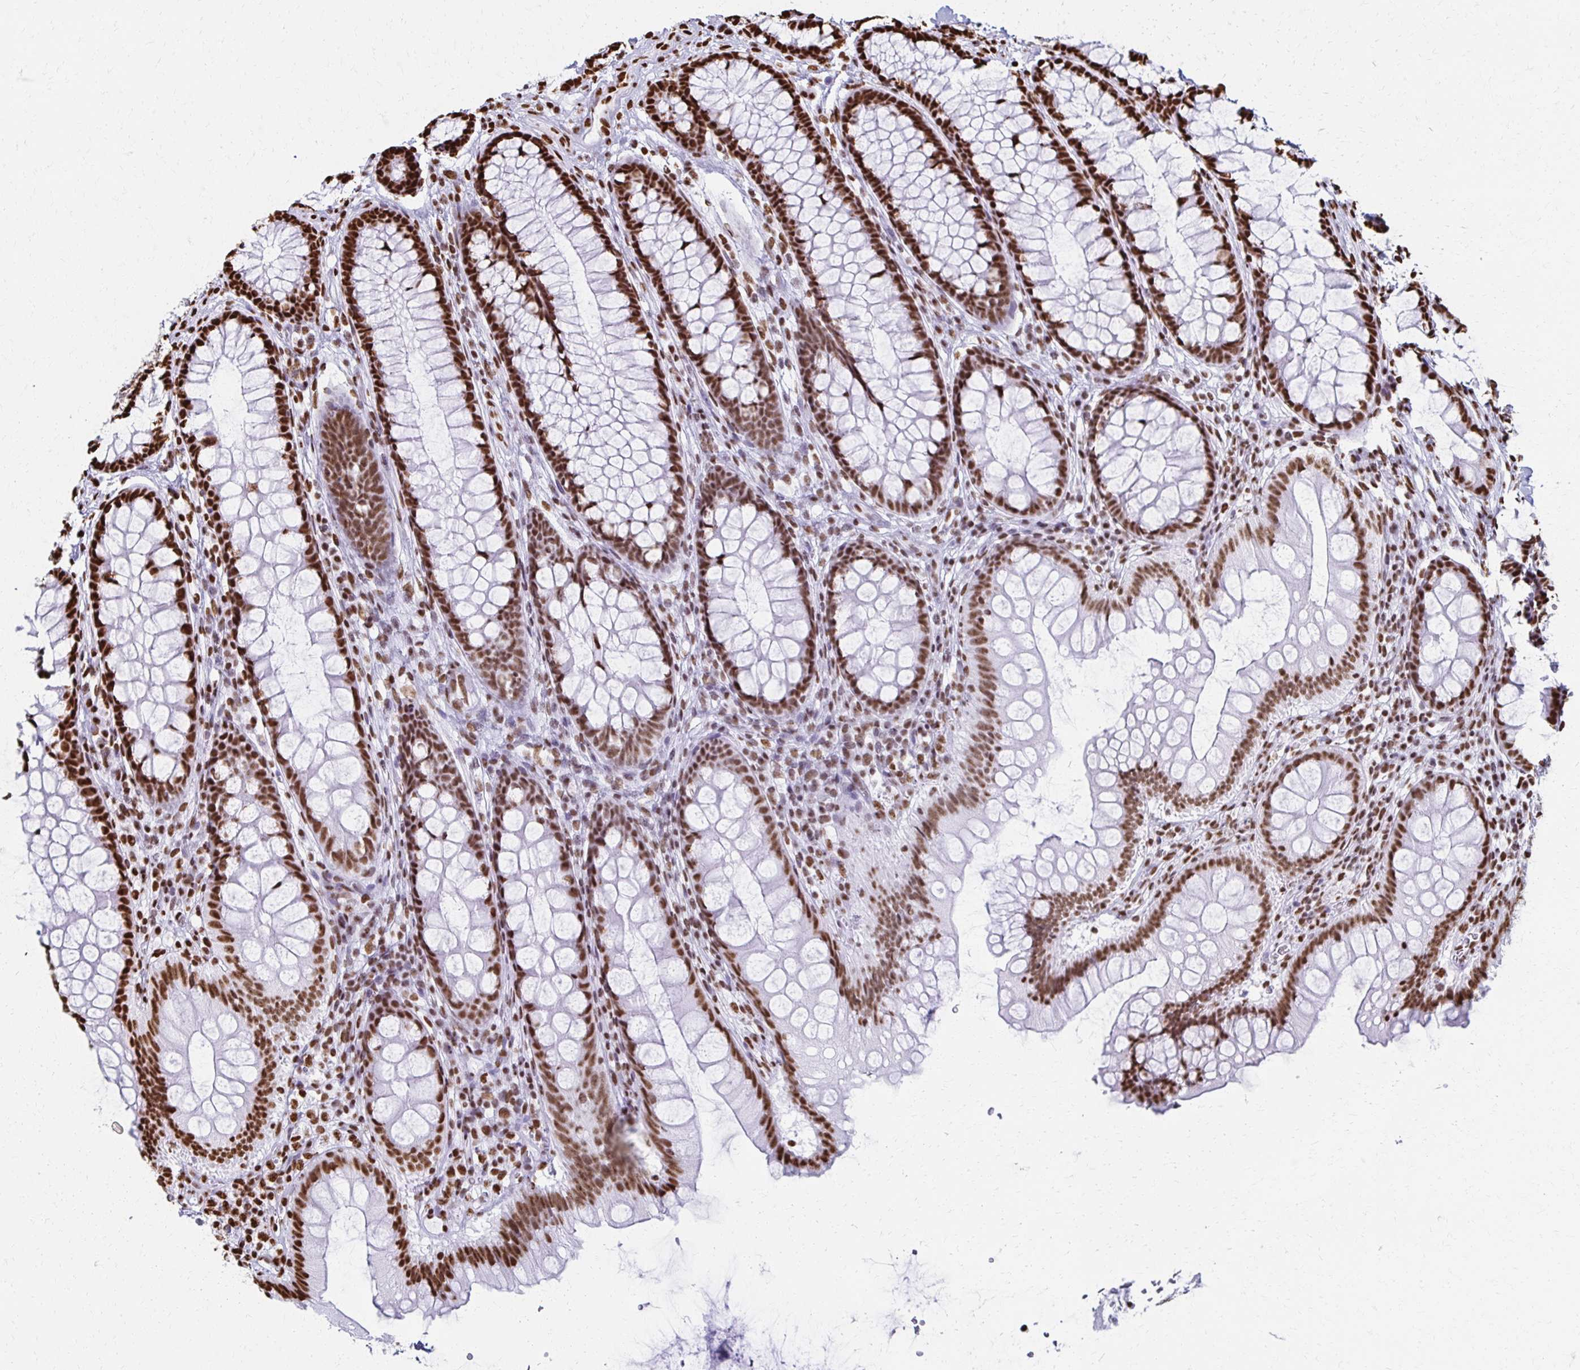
{"staining": {"intensity": "moderate", "quantity": ">75%", "location": "nuclear"}, "tissue": "colon", "cell_type": "Endothelial cells", "image_type": "normal", "snomed": [{"axis": "morphology", "description": "Normal tissue, NOS"}, {"axis": "morphology", "description": "Adenoma, NOS"}, {"axis": "topography", "description": "Soft tissue"}, {"axis": "topography", "description": "Colon"}], "caption": "Immunohistochemical staining of unremarkable colon demonstrates >75% levels of moderate nuclear protein positivity in about >75% of endothelial cells. Using DAB (brown) and hematoxylin (blue) stains, captured at high magnification using brightfield microscopy.", "gene": "NONO", "patient": {"sex": "male", "age": 47}}